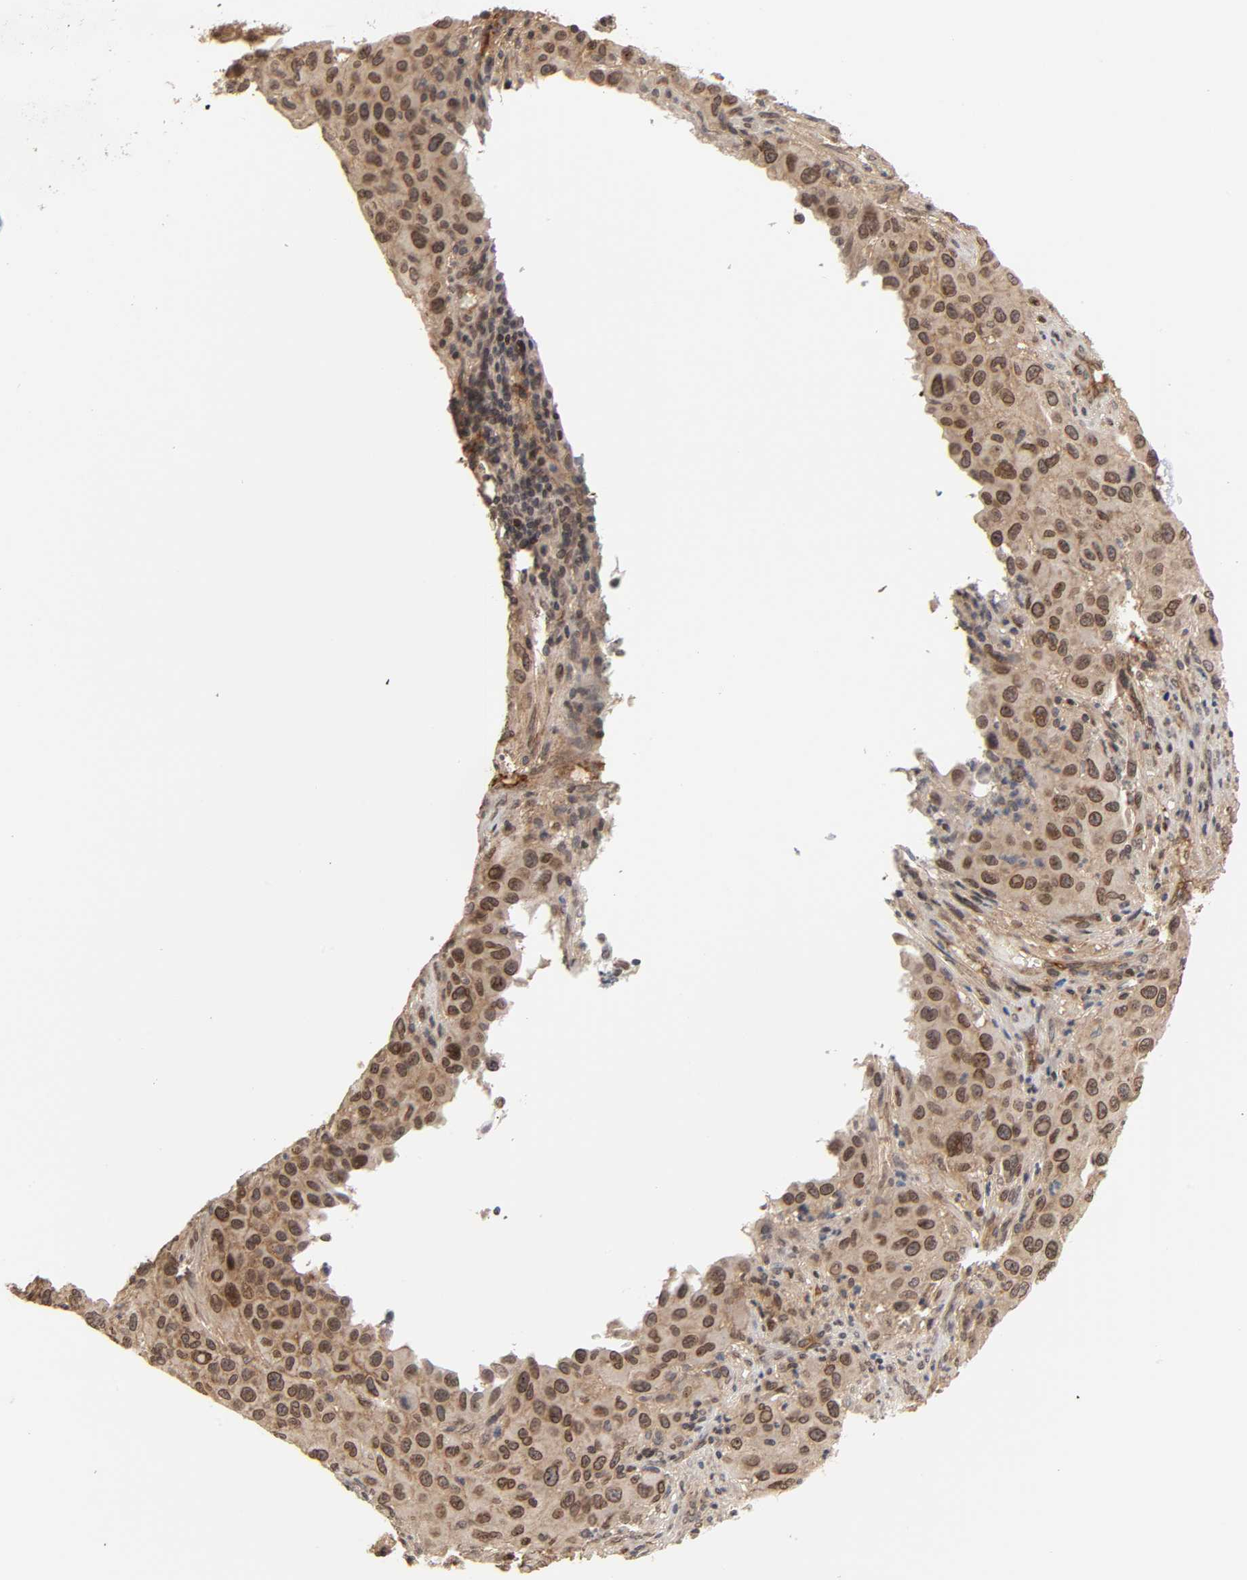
{"staining": {"intensity": "strong", "quantity": ">75%", "location": "cytoplasmic/membranous,nuclear"}, "tissue": "melanoma", "cell_type": "Tumor cells", "image_type": "cancer", "snomed": [{"axis": "morphology", "description": "Malignant melanoma, Metastatic site"}, {"axis": "topography", "description": "Lymph node"}], "caption": "Strong cytoplasmic/membranous and nuclear positivity is identified in about >75% of tumor cells in malignant melanoma (metastatic site). The protein is shown in brown color, while the nuclei are stained blue.", "gene": "CPN2", "patient": {"sex": "male", "age": 61}}